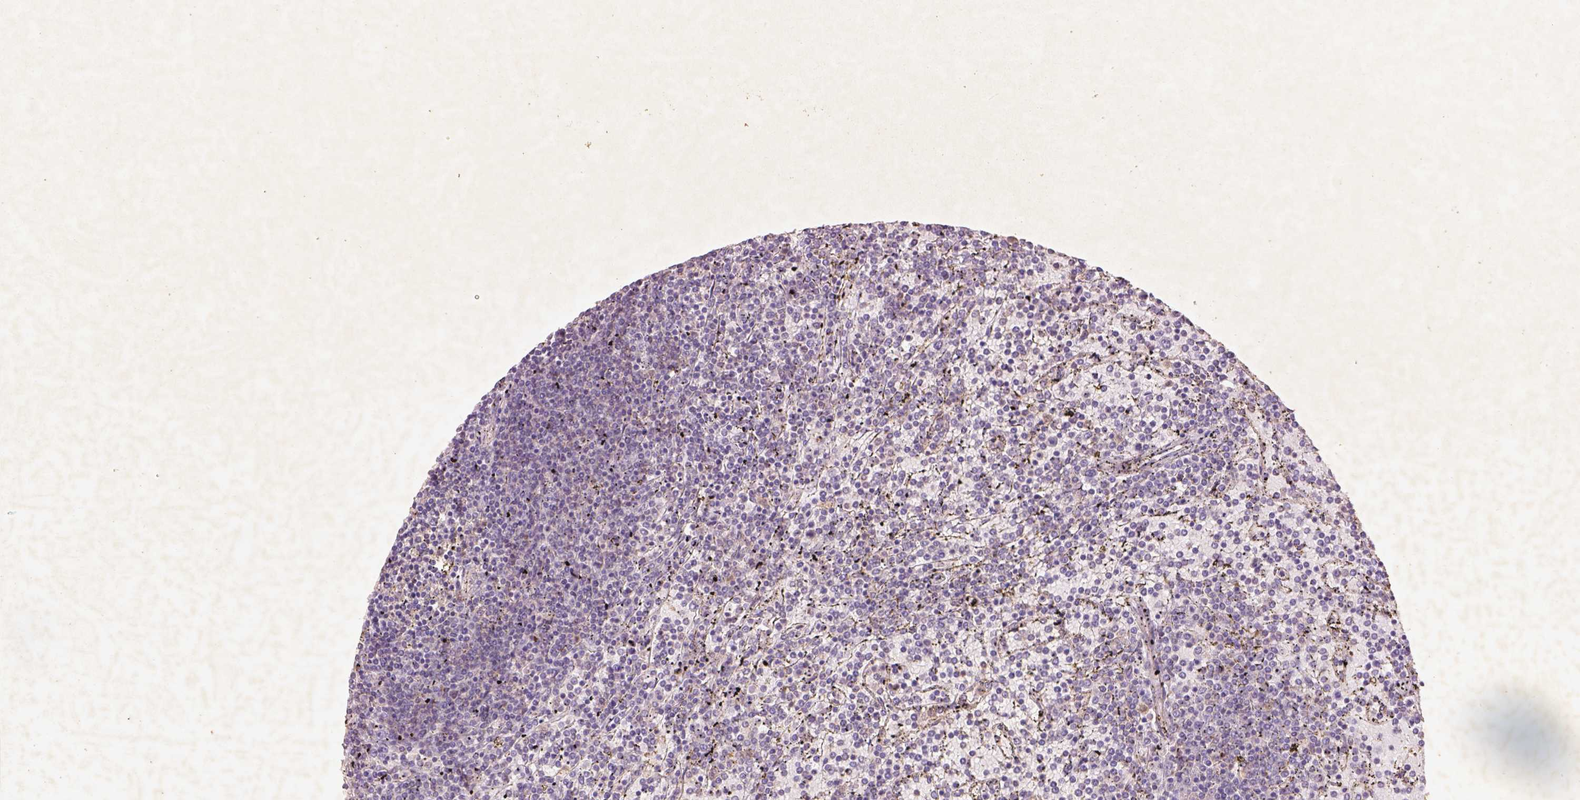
{"staining": {"intensity": "negative", "quantity": "none", "location": "none"}, "tissue": "lymphoma", "cell_type": "Tumor cells", "image_type": "cancer", "snomed": [{"axis": "morphology", "description": "Malignant lymphoma, non-Hodgkin's type, Low grade"}, {"axis": "topography", "description": "Spleen"}], "caption": "This is an immunohistochemistry (IHC) photomicrograph of lymphoma. There is no staining in tumor cells.", "gene": "AP2B1", "patient": {"sex": "female", "age": 77}}